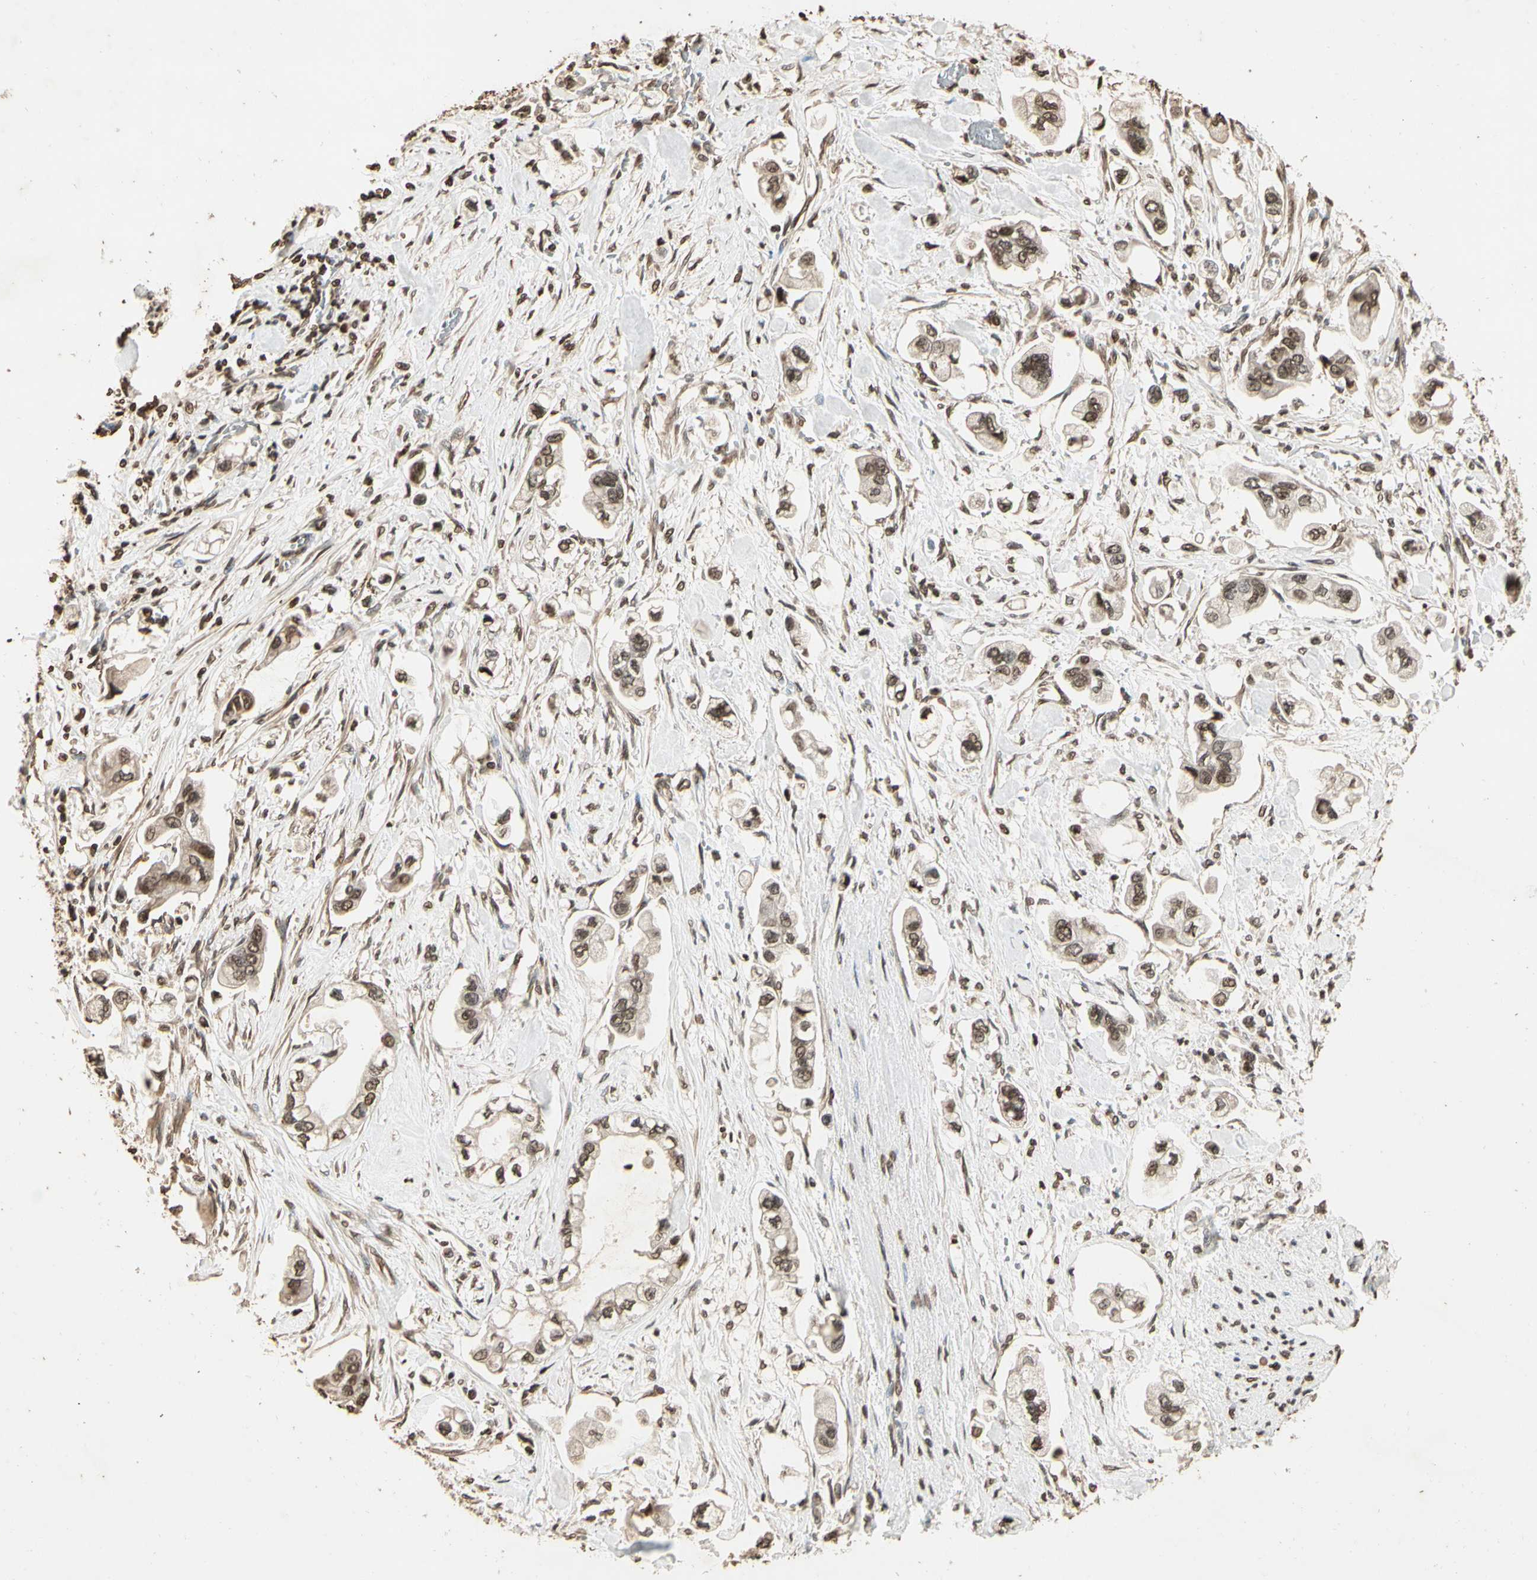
{"staining": {"intensity": "moderate", "quantity": ">75%", "location": "cytoplasmic/membranous,nuclear"}, "tissue": "stomach cancer", "cell_type": "Tumor cells", "image_type": "cancer", "snomed": [{"axis": "morphology", "description": "Adenocarcinoma, NOS"}, {"axis": "topography", "description": "Stomach"}], "caption": "Adenocarcinoma (stomach) stained for a protein demonstrates moderate cytoplasmic/membranous and nuclear positivity in tumor cells.", "gene": "TOP1", "patient": {"sex": "male", "age": 62}}